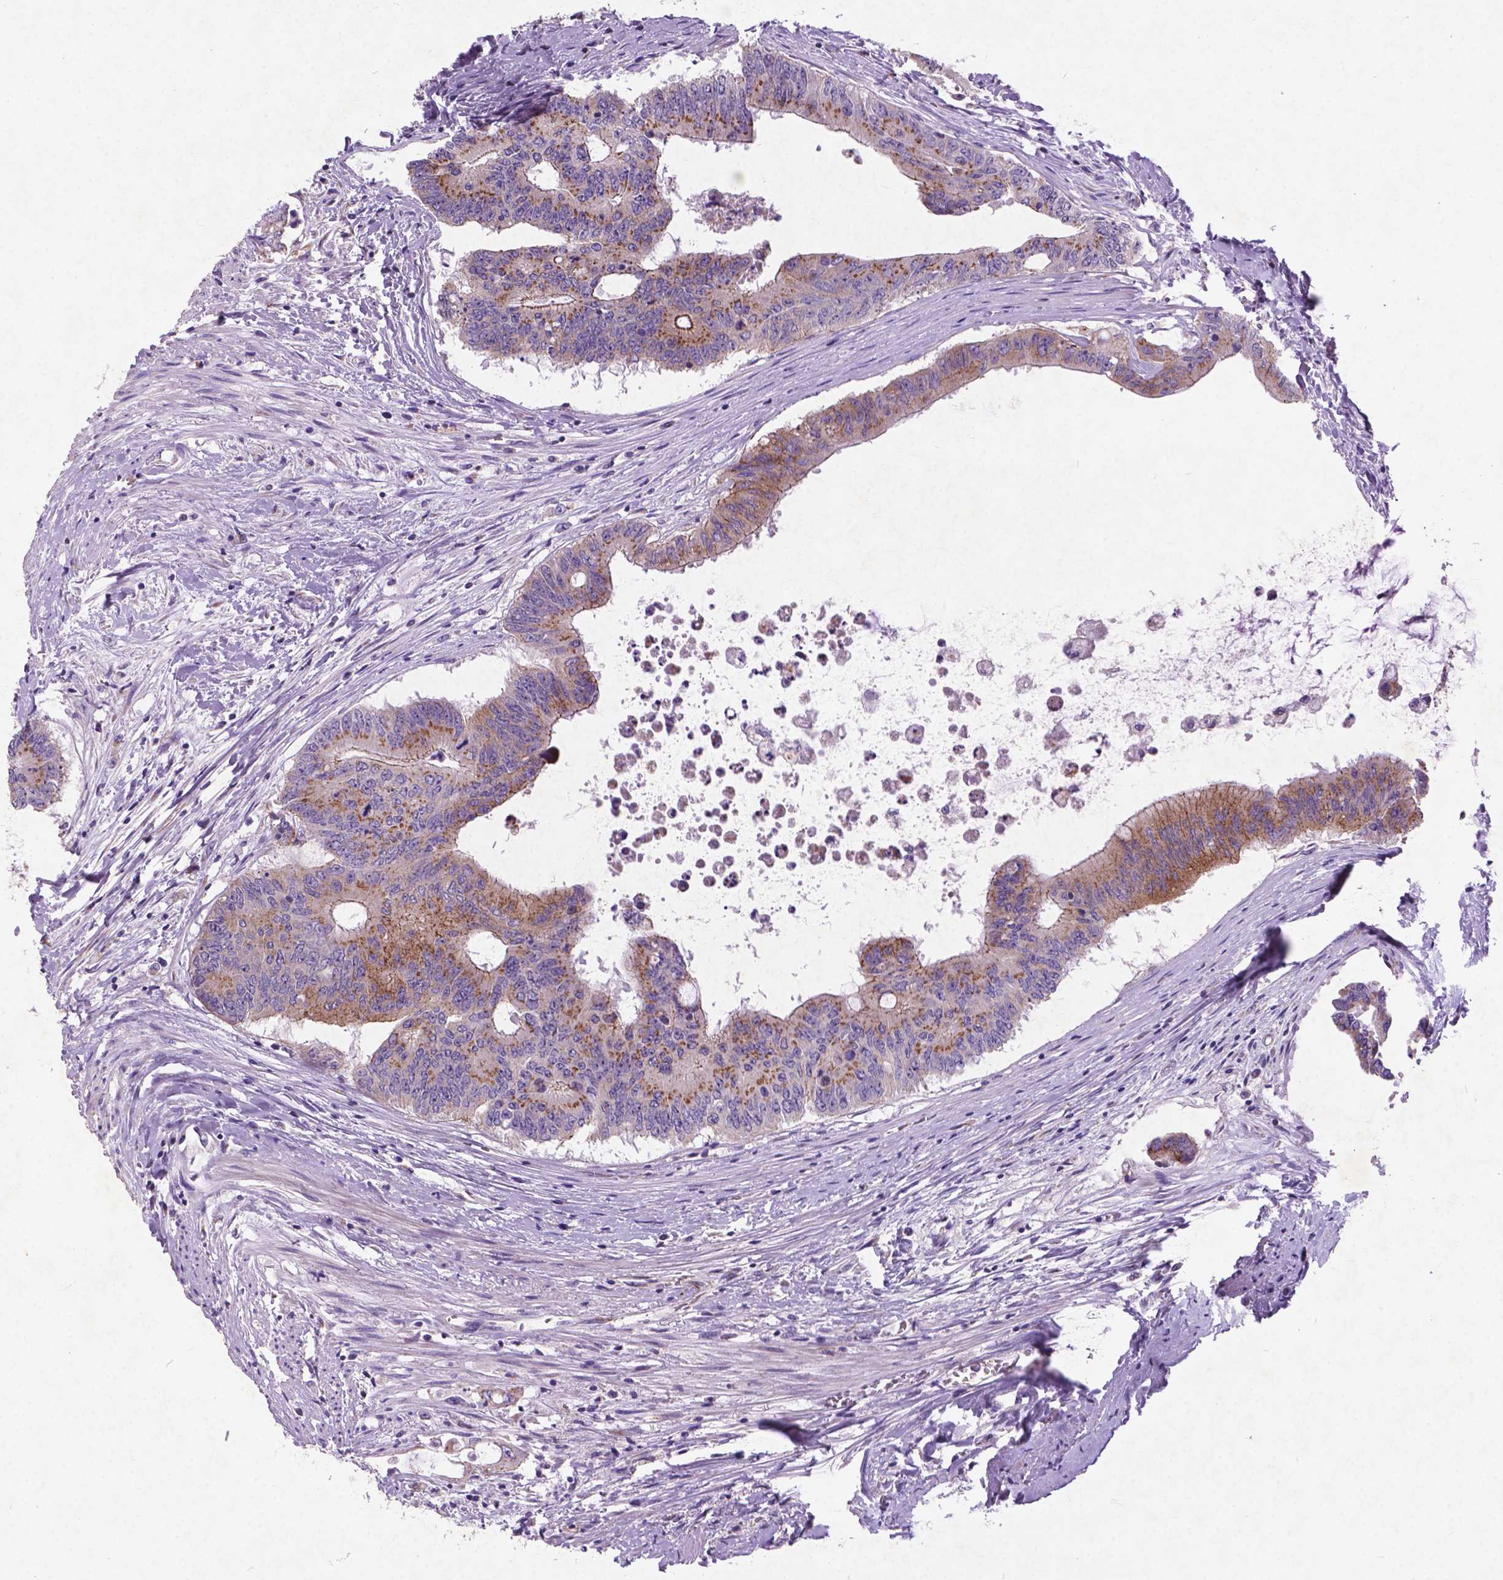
{"staining": {"intensity": "moderate", "quantity": ">75%", "location": "cytoplasmic/membranous"}, "tissue": "colorectal cancer", "cell_type": "Tumor cells", "image_type": "cancer", "snomed": [{"axis": "morphology", "description": "Adenocarcinoma, NOS"}, {"axis": "topography", "description": "Rectum"}], "caption": "Immunohistochemistry (DAB (3,3'-diaminobenzidine)) staining of colorectal adenocarcinoma shows moderate cytoplasmic/membranous protein expression in about >75% of tumor cells.", "gene": "ATG4D", "patient": {"sex": "male", "age": 59}}